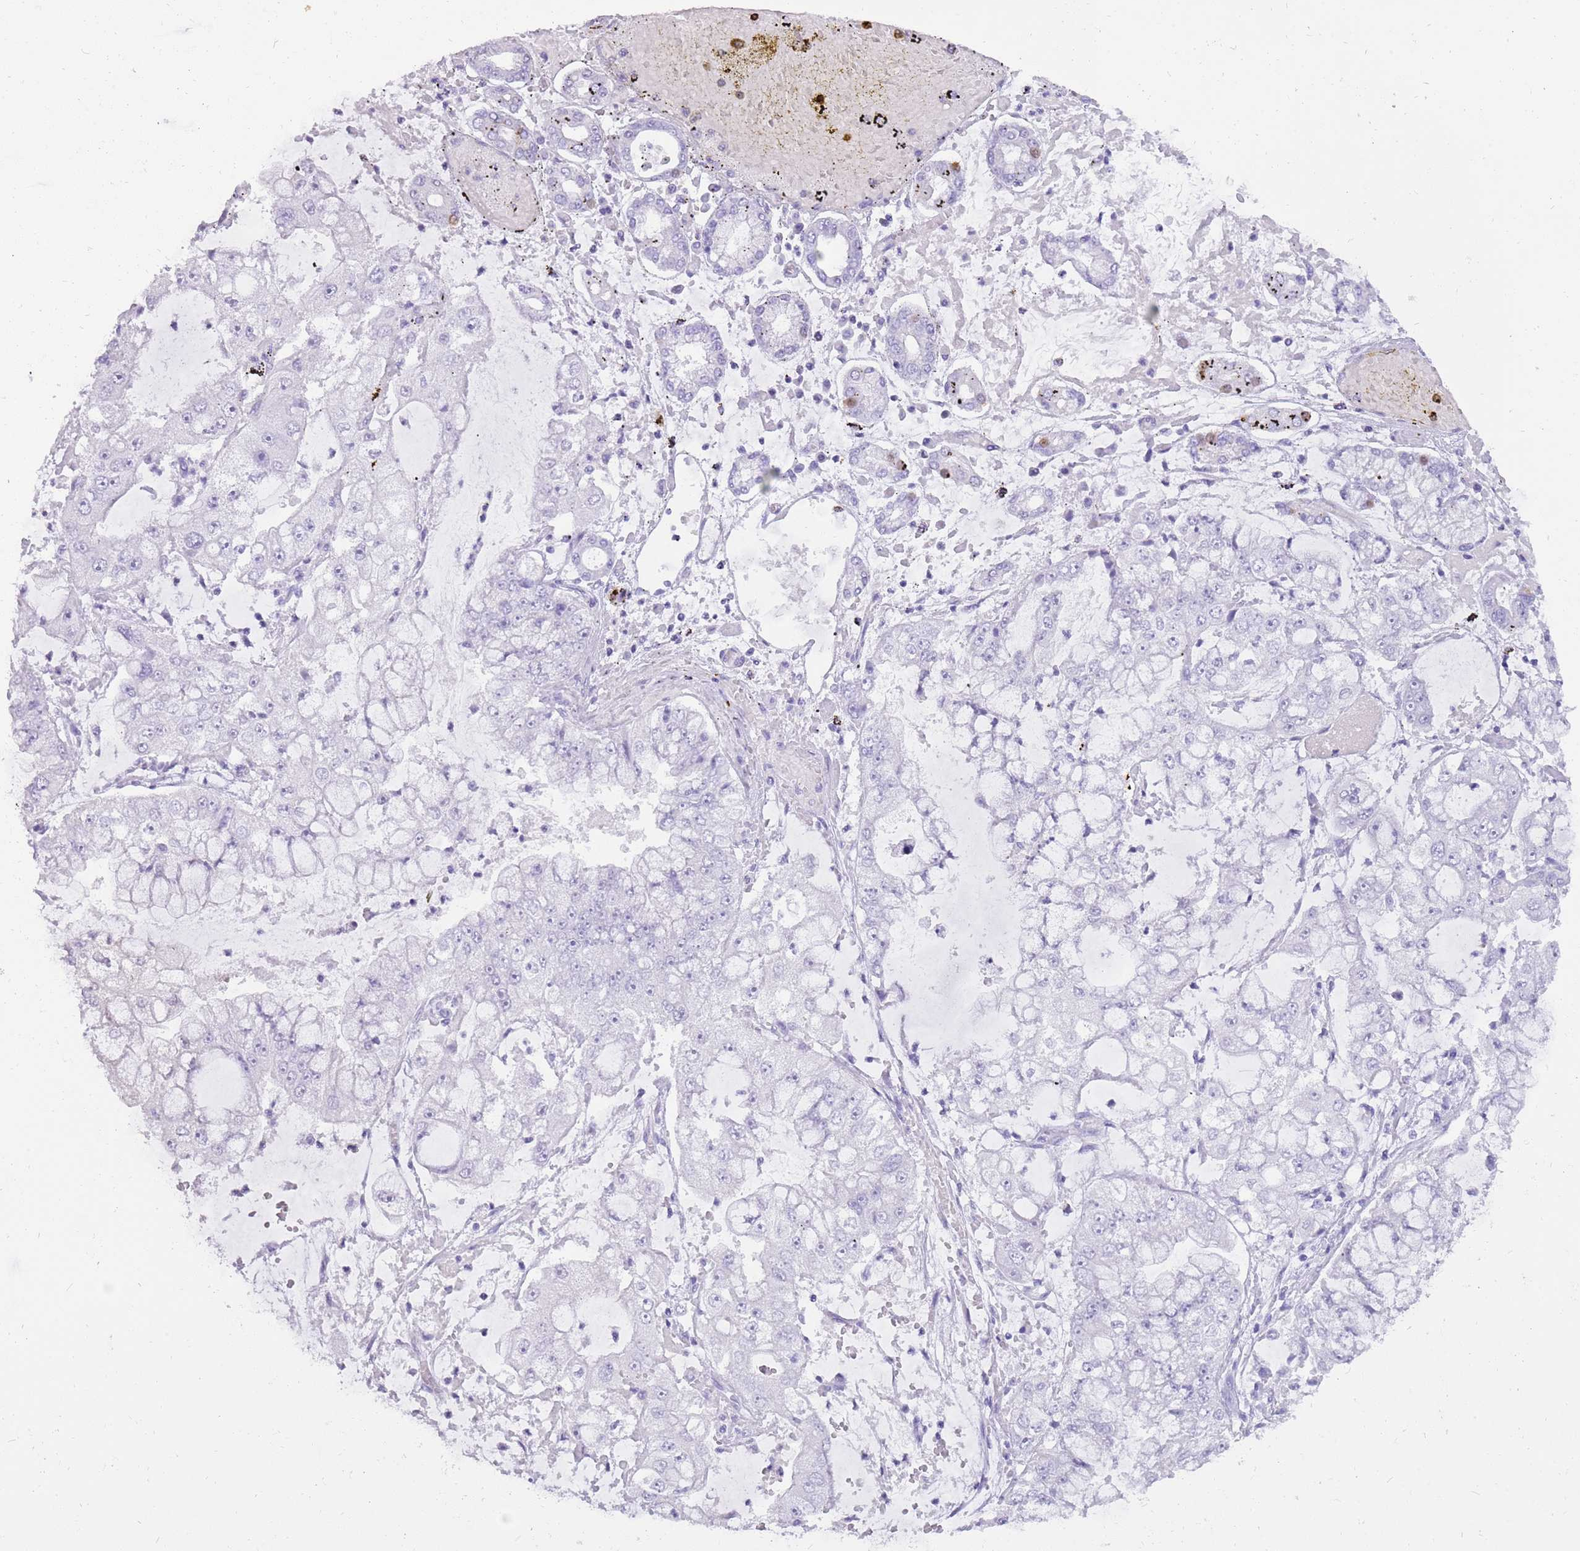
{"staining": {"intensity": "negative", "quantity": "none", "location": "none"}, "tissue": "stomach cancer", "cell_type": "Tumor cells", "image_type": "cancer", "snomed": [{"axis": "morphology", "description": "Adenocarcinoma, NOS"}, {"axis": "topography", "description": "Stomach"}], "caption": "Tumor cells show no significant staining in adenocarcinoma (stomach). Brightfield microscopy of immunohistochemistry (IHC) stained with DAB (brown) and hematoxylin (blue), captured at high magnification.", "gene": "NBPF3", "patient": {"sex": "male", "age": 76}}